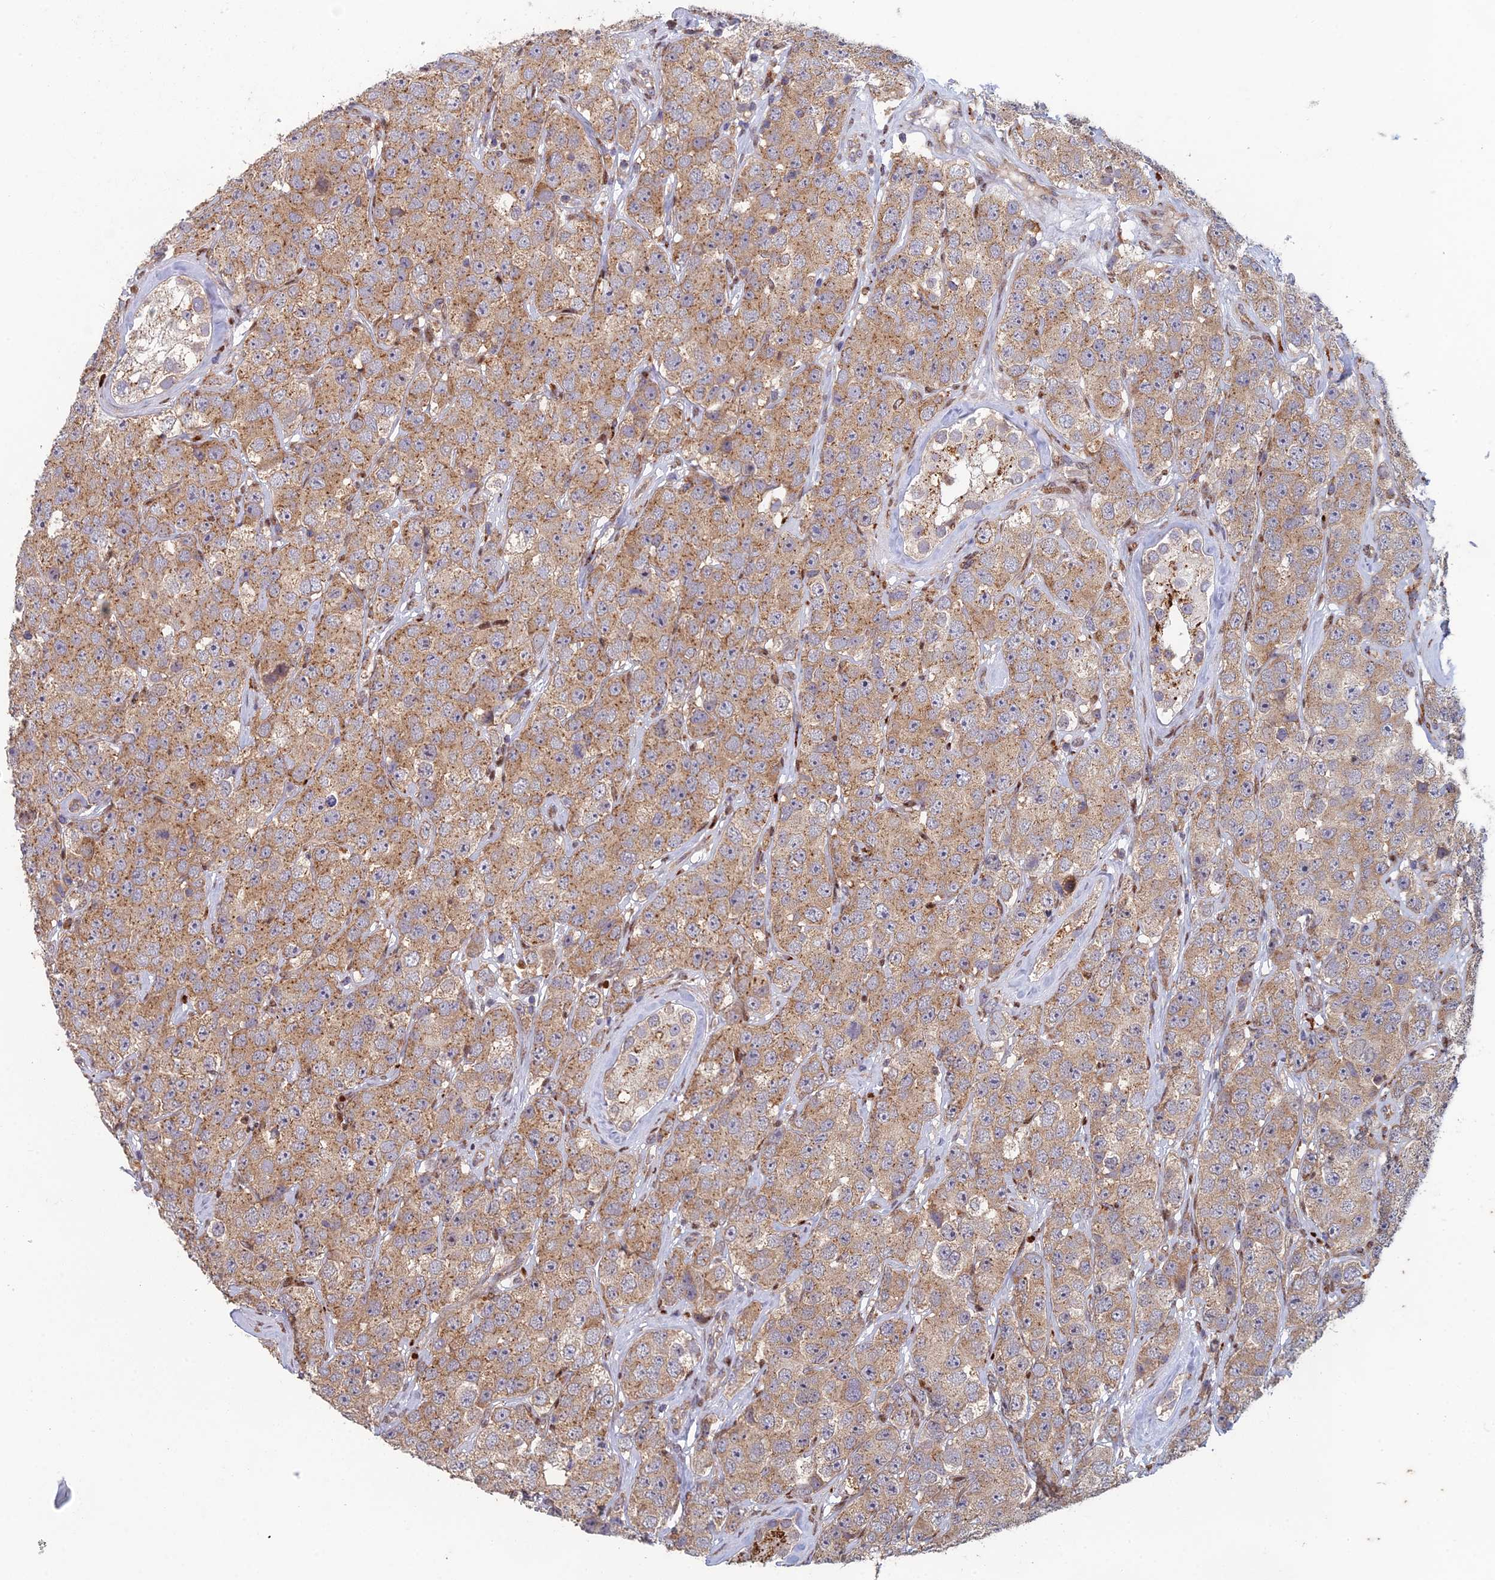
{"staining": {"intensity": "moderate", "quantity": ">75%", "location": "cytoplasmic/membranous"}, "tissue": "testis cancer", "cell_type": "Tumor cells", "image_type": "cancer", "snomed": [{"axis": "morphology", "description": "Seminoma, NOS"}, {"axis": "topography", "description": "Testis"}], "caption": "Immunohistochemistry (IHC) (DAB) staining of testis cancer shows moderate cytoplasmic/membranous protein positivity in about >75% of tumor cells.", "gene": "FOXS1", "patient": {"sex": "male", "age": 28}}